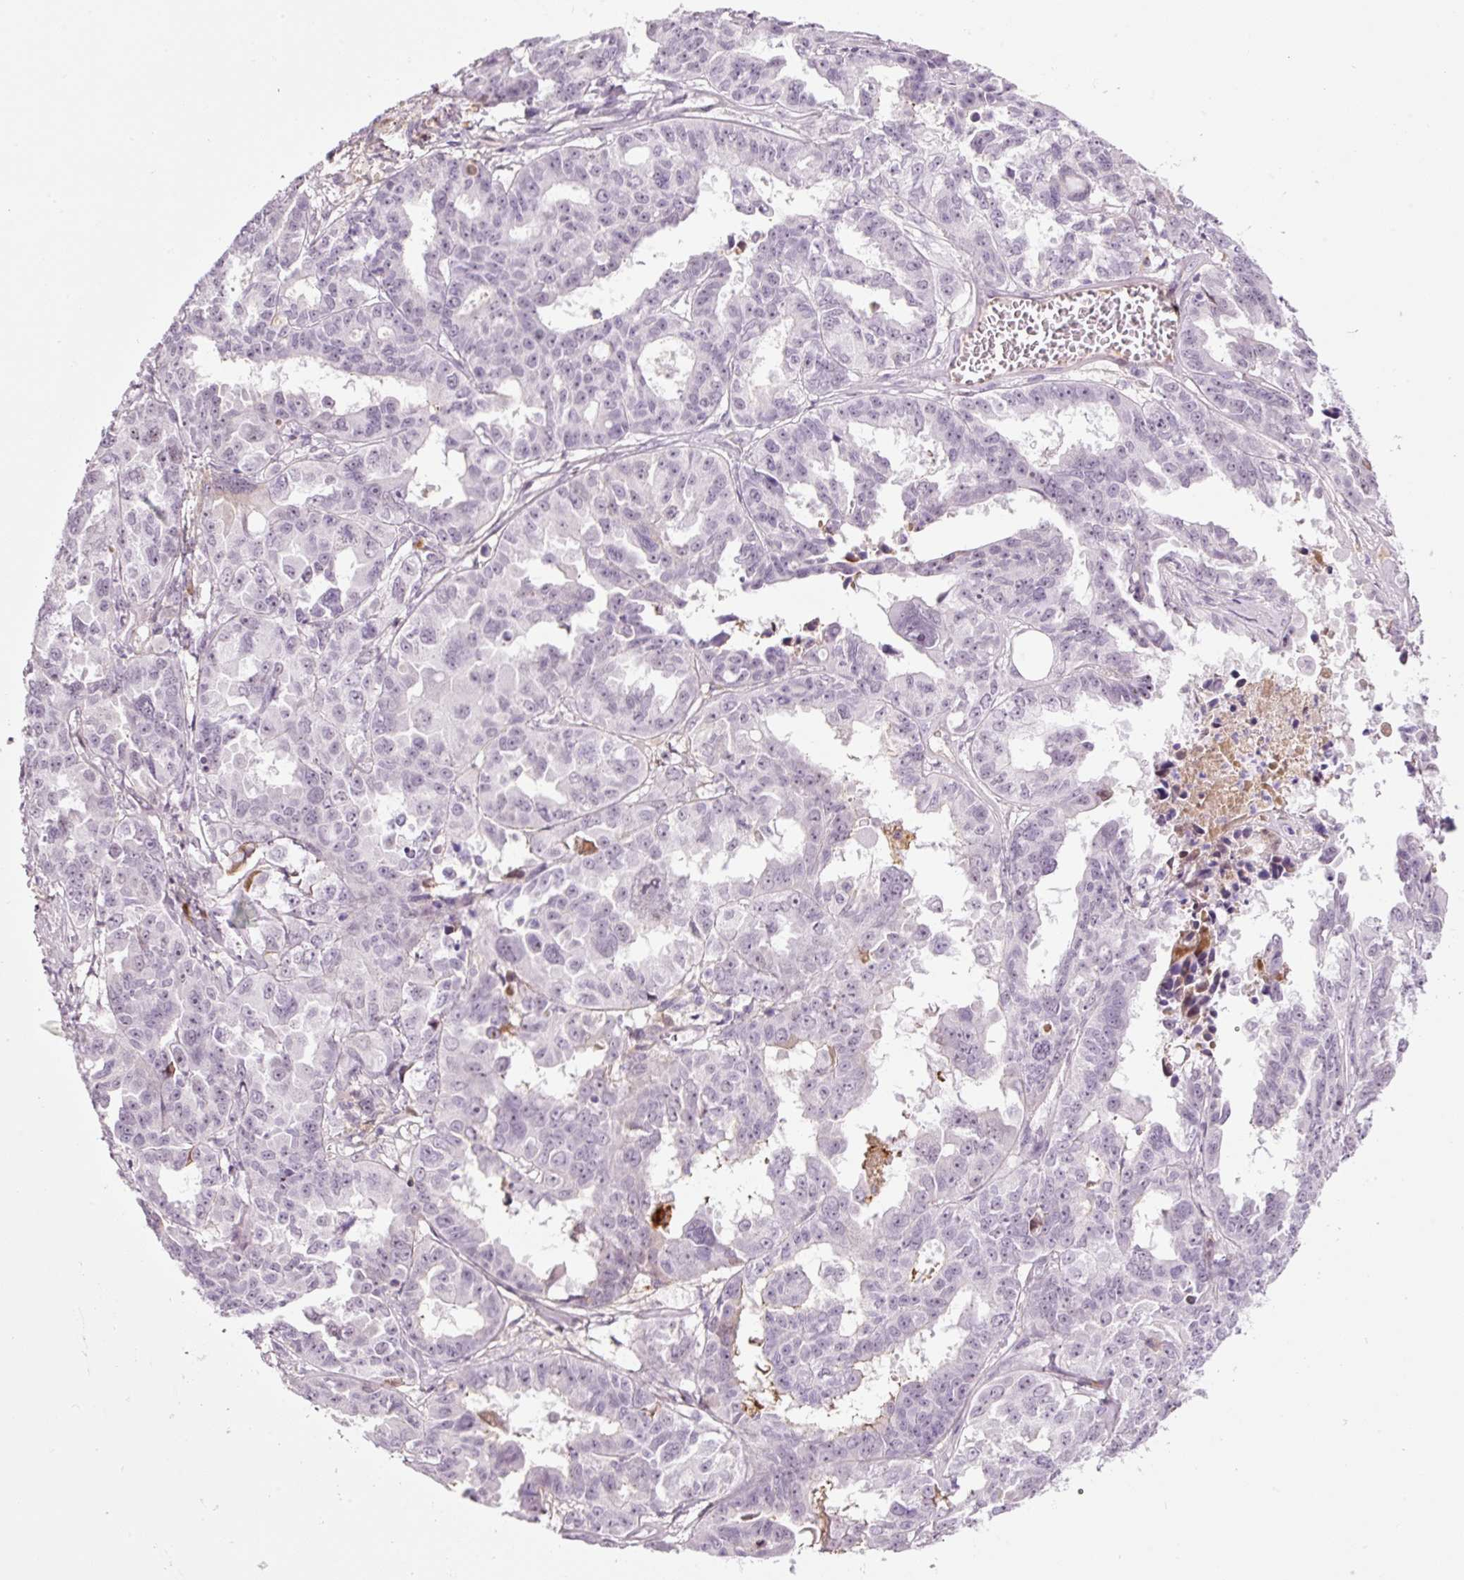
{"staining": {"intensity": "negative", "quantity": "none", "location": "none"}, "tissue": "ovarian cancer", "cell_type": "Tumor cells", "image_type": "cancer", "snomed": [{"axis": "morphology", "description": "Adenocarcinoma, NOS"}, {"axis": "morphology", "description": "Carcinoma, endometroid"}, {"axis": "topography", "description": "Ovary"}], "caption": "DAB immunohistochemical staining of ovarian cancer exhibits no significant staining in tumor cells. Nuclei are stained in blue.", "gene": "KLF1", "patient": {"sex": "female", "age": 72}}